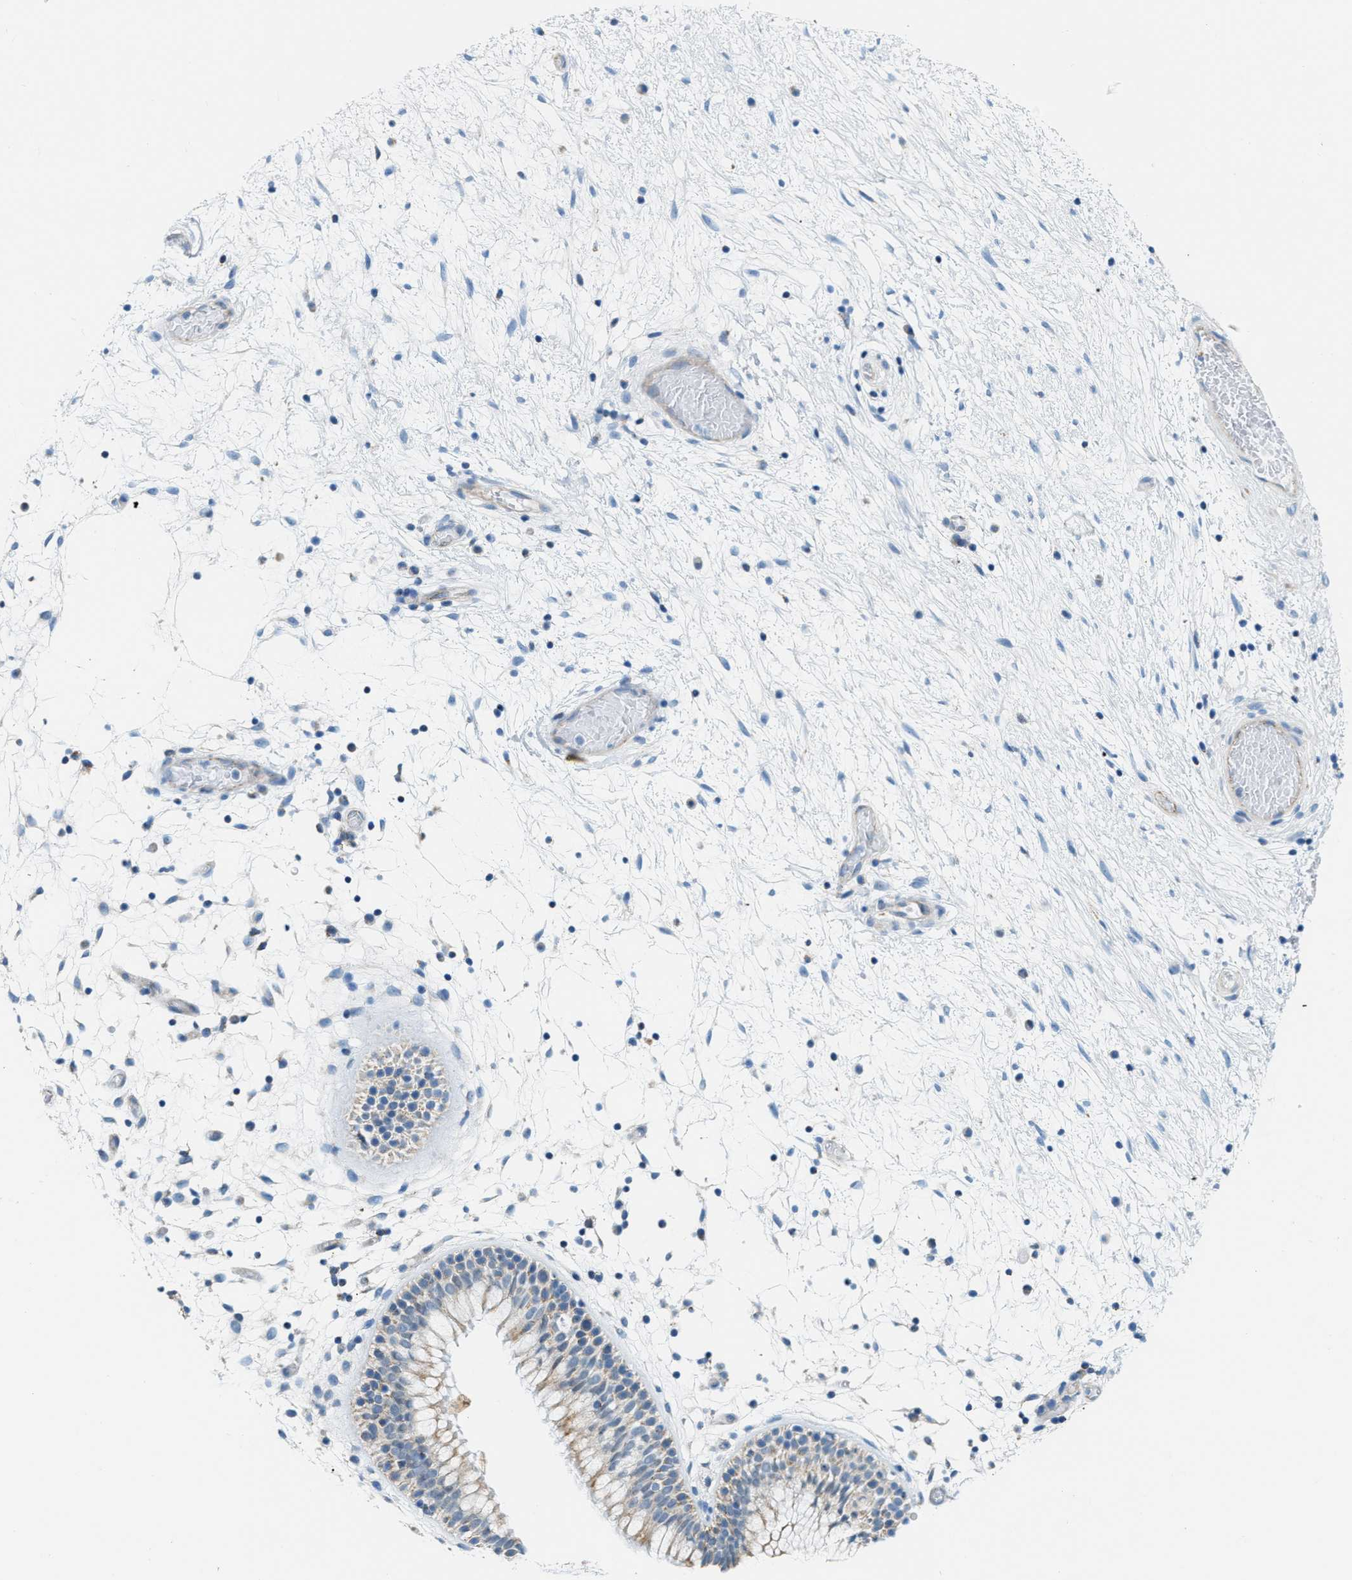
{"staining": {"intensity": "weak", "quantity": "<25%", "location": "cytoplasmic/membranous"}, "tissue": "nasopharynx", "cell_type": "Respiratory epithelial cells", "image_type": "normal", "snomed": [{"axis": "morphology", "description": "Normal tissue, NOS"}, {"axis": "morphology", "description": "Inflammation, NOS"}, {"axis": "topography", "description": "Nasopharynx"}], "caption": "Benign nasopharynx was stained to show a protein in brown. There is no significant expression in respiratory epithelial cells. The staining was performed using DAB (3,3'-diaminobenzidine) to visualize the protein expression in brown, while the nuclei were stained in blue with hematoxylin (Magnification: 20x).", "gene": "JADE1", "patient": {"sex": "male", "age": 48}}